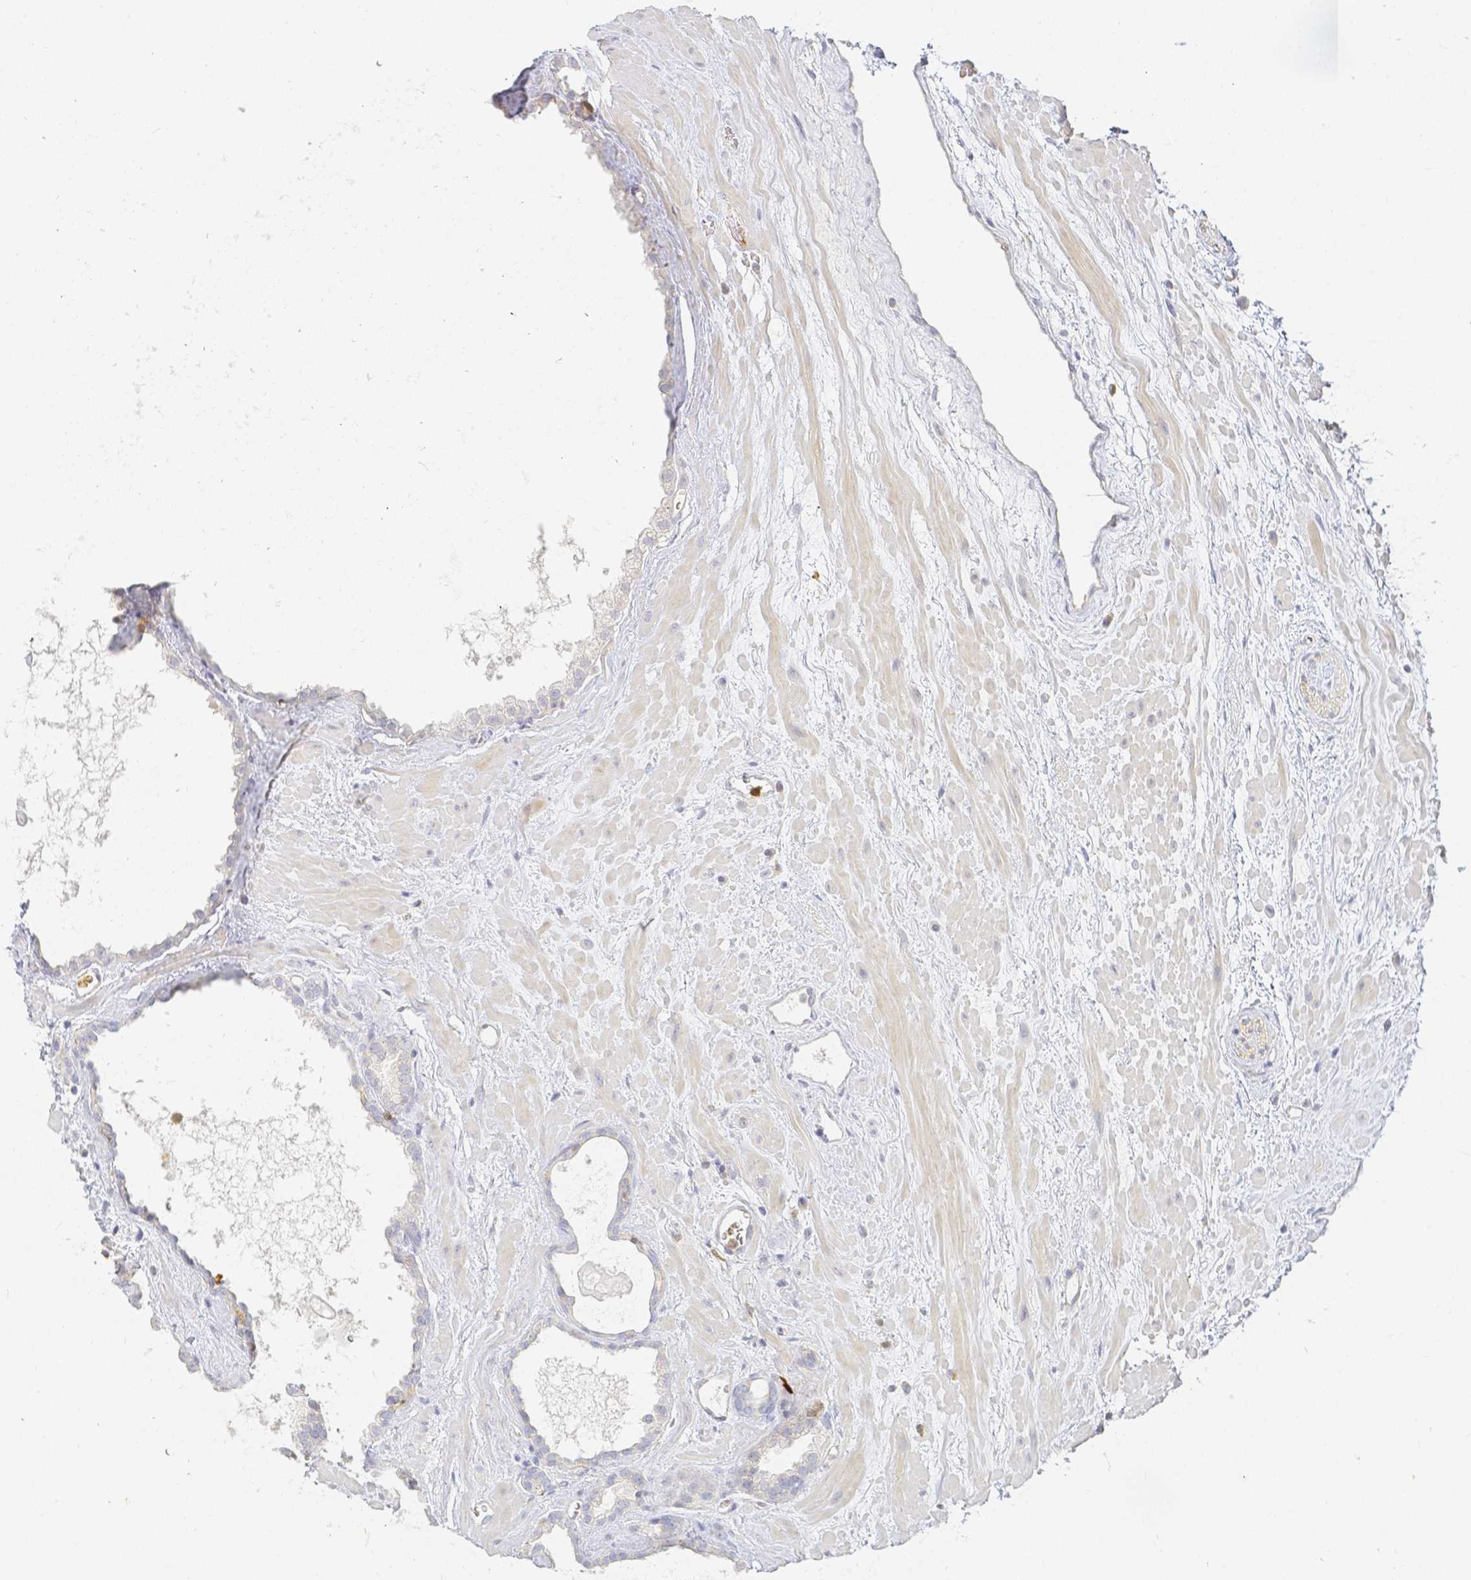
{"staining": {"intensity": "weak", "quantity": "<25%", "location": "cytoplasmic/membranous"}, "tissue": "prostate cancer", "cell_type": "Tumor cells", "image_type": "cancer", "snomed": [{"axis": "morphology", "description": "Adenocarcinoma, Low grade"}, {"axis": "topography", "description": "Prostate"}], "caption": "The IHC photomicrograph has no significant positivity in tumor cells of low-grade adenocarcinoma (prostate) tissue. (Immunohistochemistry (ihc), brightfield microscopy, high magnification).", "gene": "KCNH1", "patient": {"sex": "male", "age": 62}}